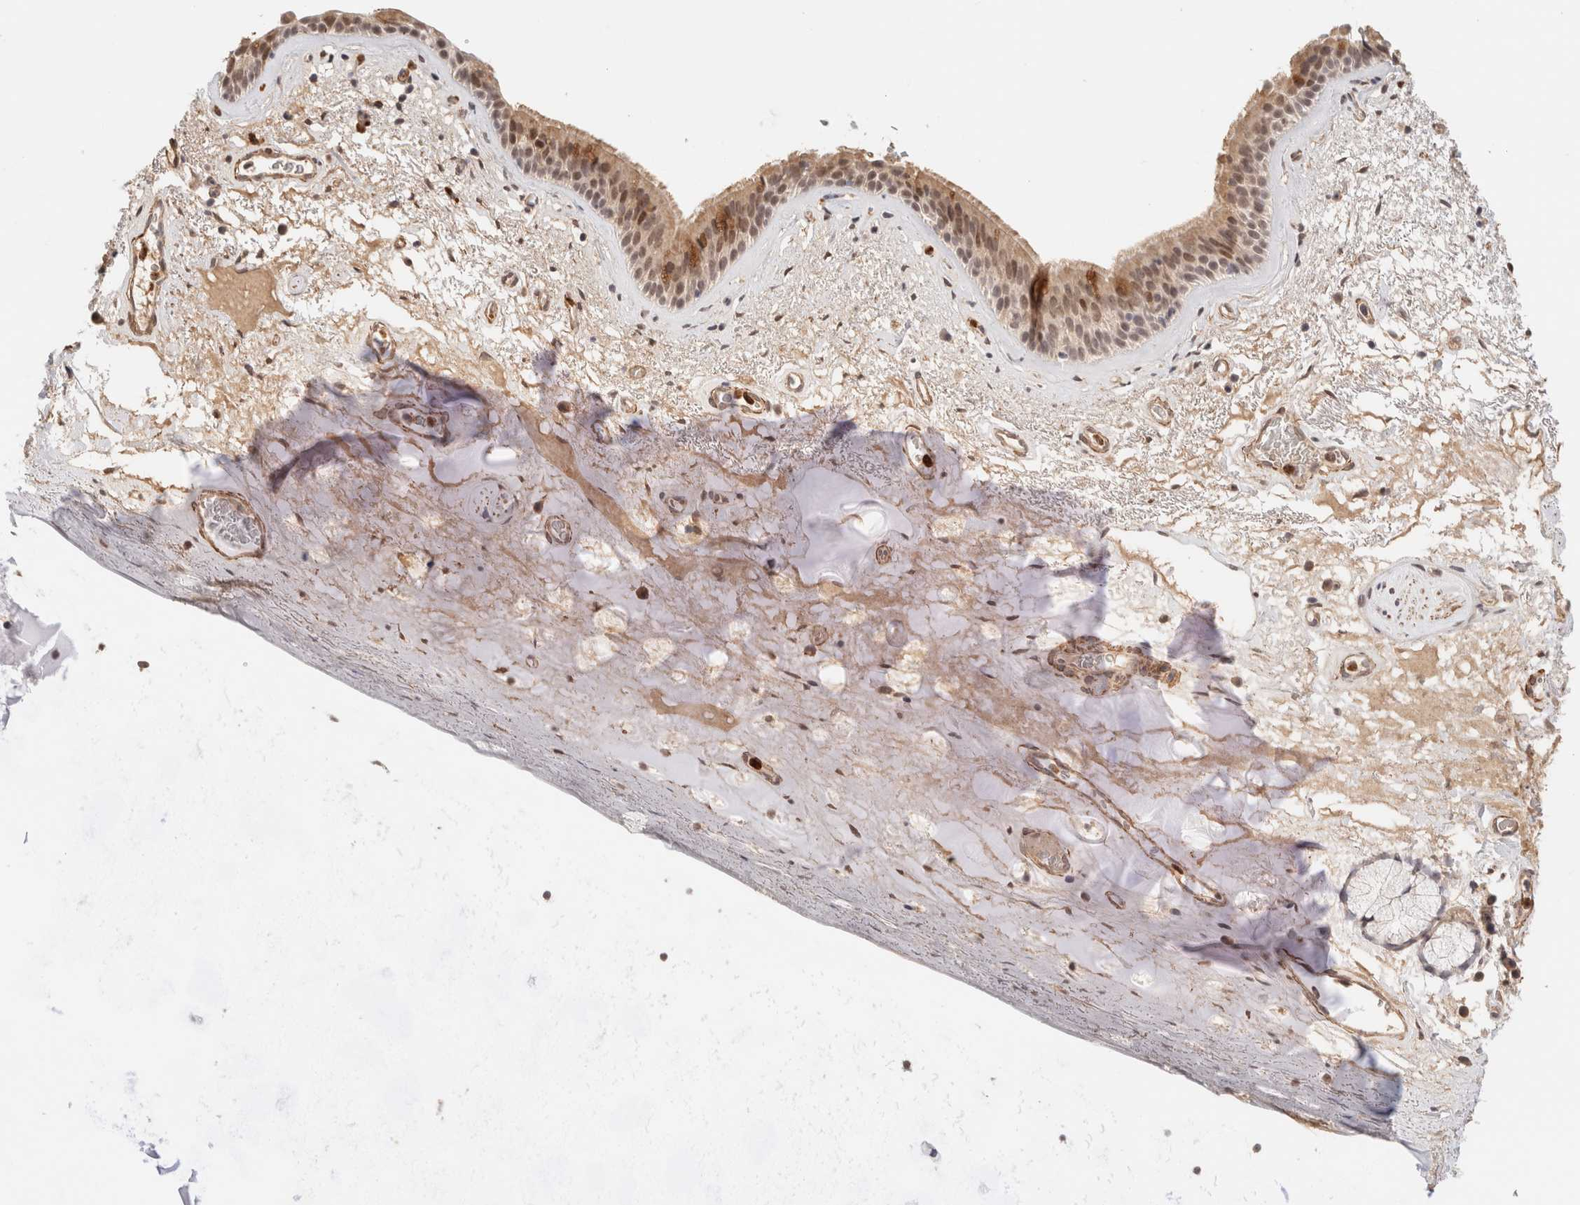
{"staining": {"intensity": "strong", "quantity": "25%-75%", "location": "cytoplasmic/membranous,nuclear"}, "tissue": "bronchus", "cell_type": "Respiratory epithelial cells", "image_type": "normal", "snomed": [{"axis": "morphology", "description": "Normal tissue, NOS"}, {"axis": "topography", "description": "Cartilage tissue"}], "caption": "Protein staining demonstrates strong cytoplasmic/membranous,nuclear expression in approximately 25%-75% of respiratory epithelial cells in normal bronchus. (Brightfield microscopy of DAB IHC at high magnification).", "gene": "BRPF3", "patient": {"sex": "female", "age": 63}}